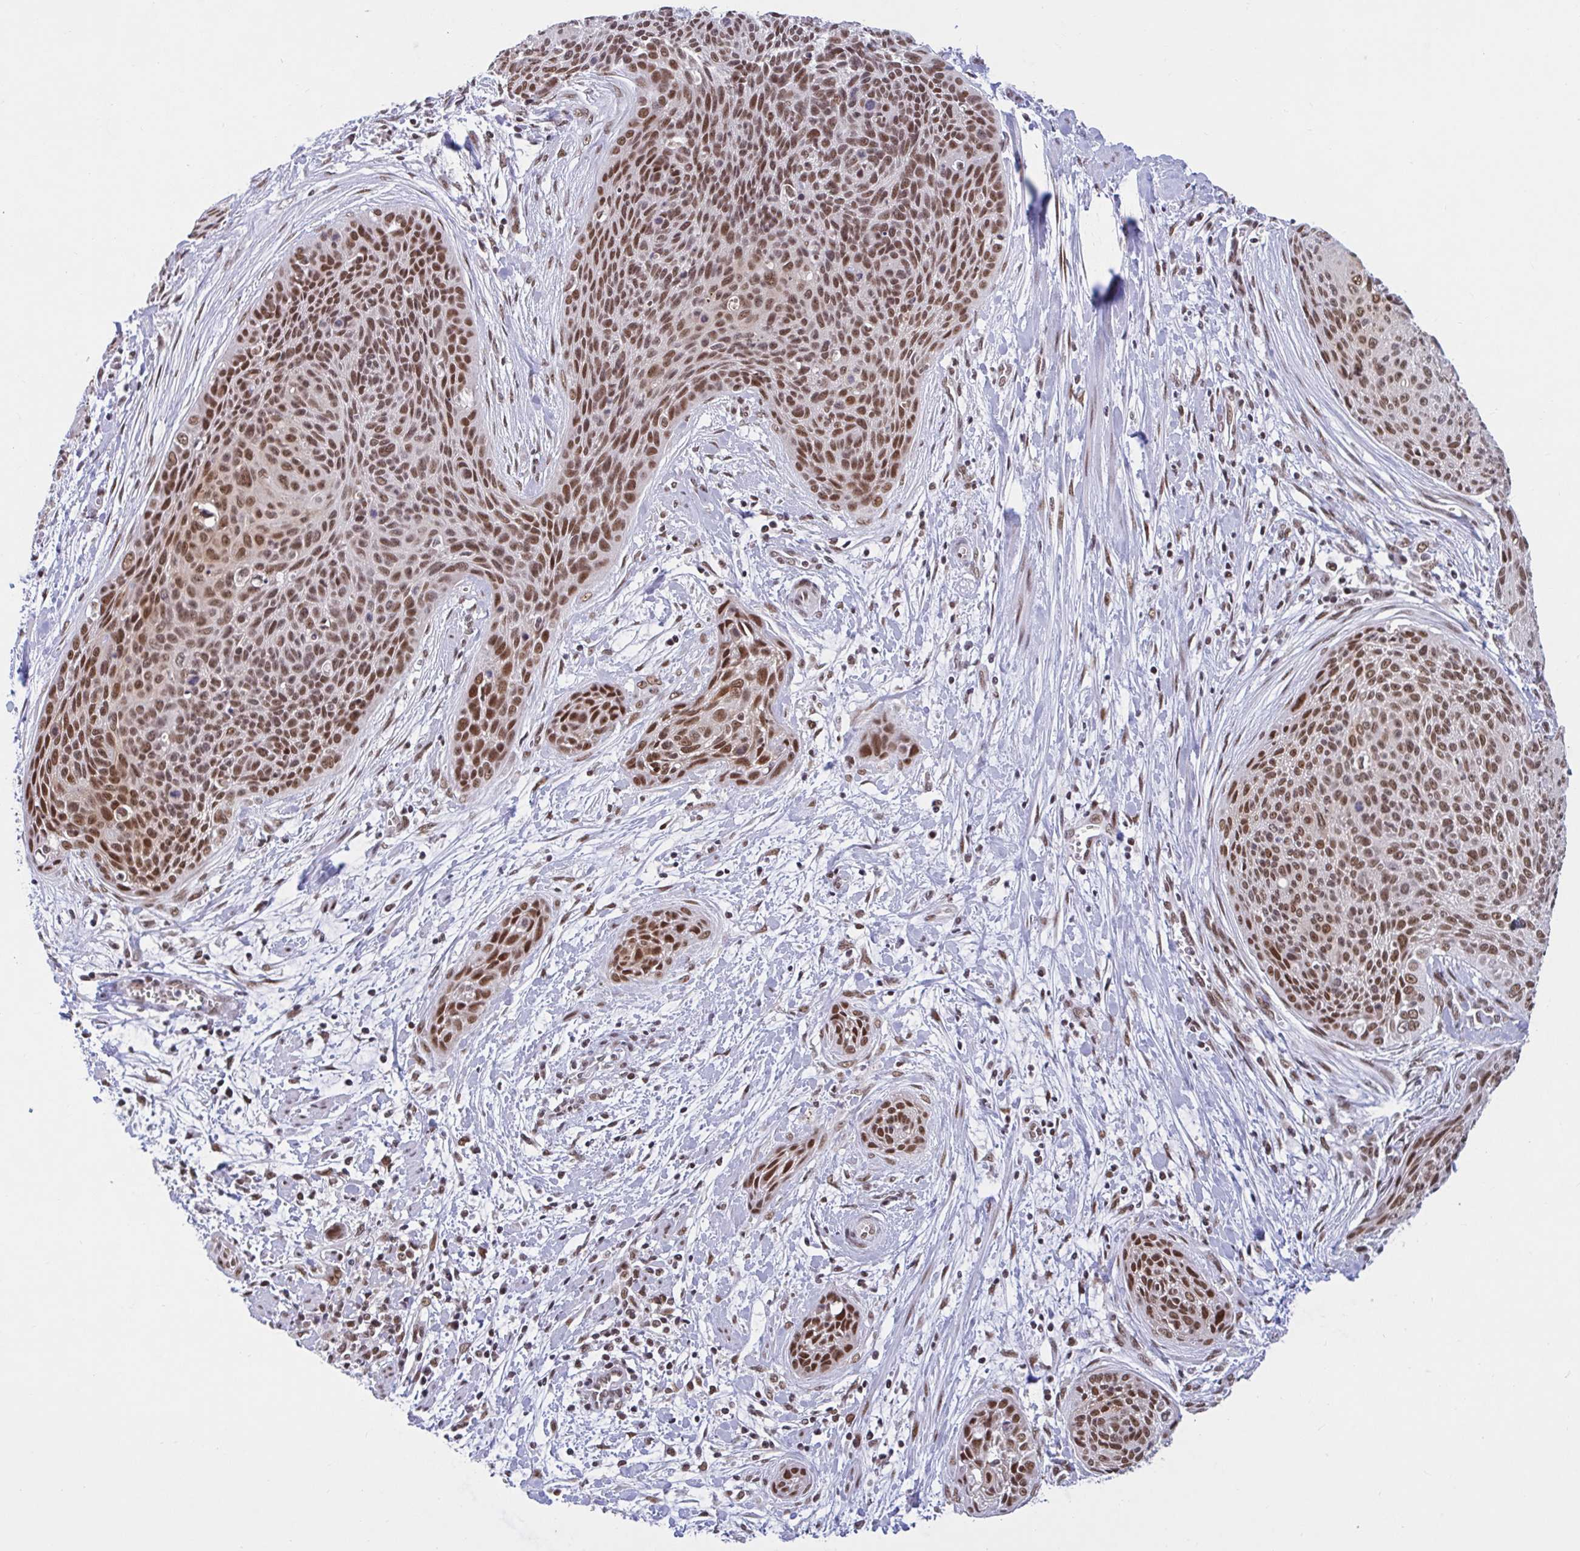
{"staining": {"intensity": "moderate", "quantity": ">75%", "location": "nuclear"}, "tissue": "cervical cancer", "cell_type": "Tumor cells", "image_type": "cancer", "snomed": [{"axis": "morphology", "description": "Squamous cell carcinoma, NOS"}, {"axis": "topography", "description": "Cervix"}], "caption": "The immunohistochemical stain shows moderate nuclear staining in tumor cells of cervical cancer tissue.", "gene": "PHF10", "patient": {"sex": "female", "age": 55}}